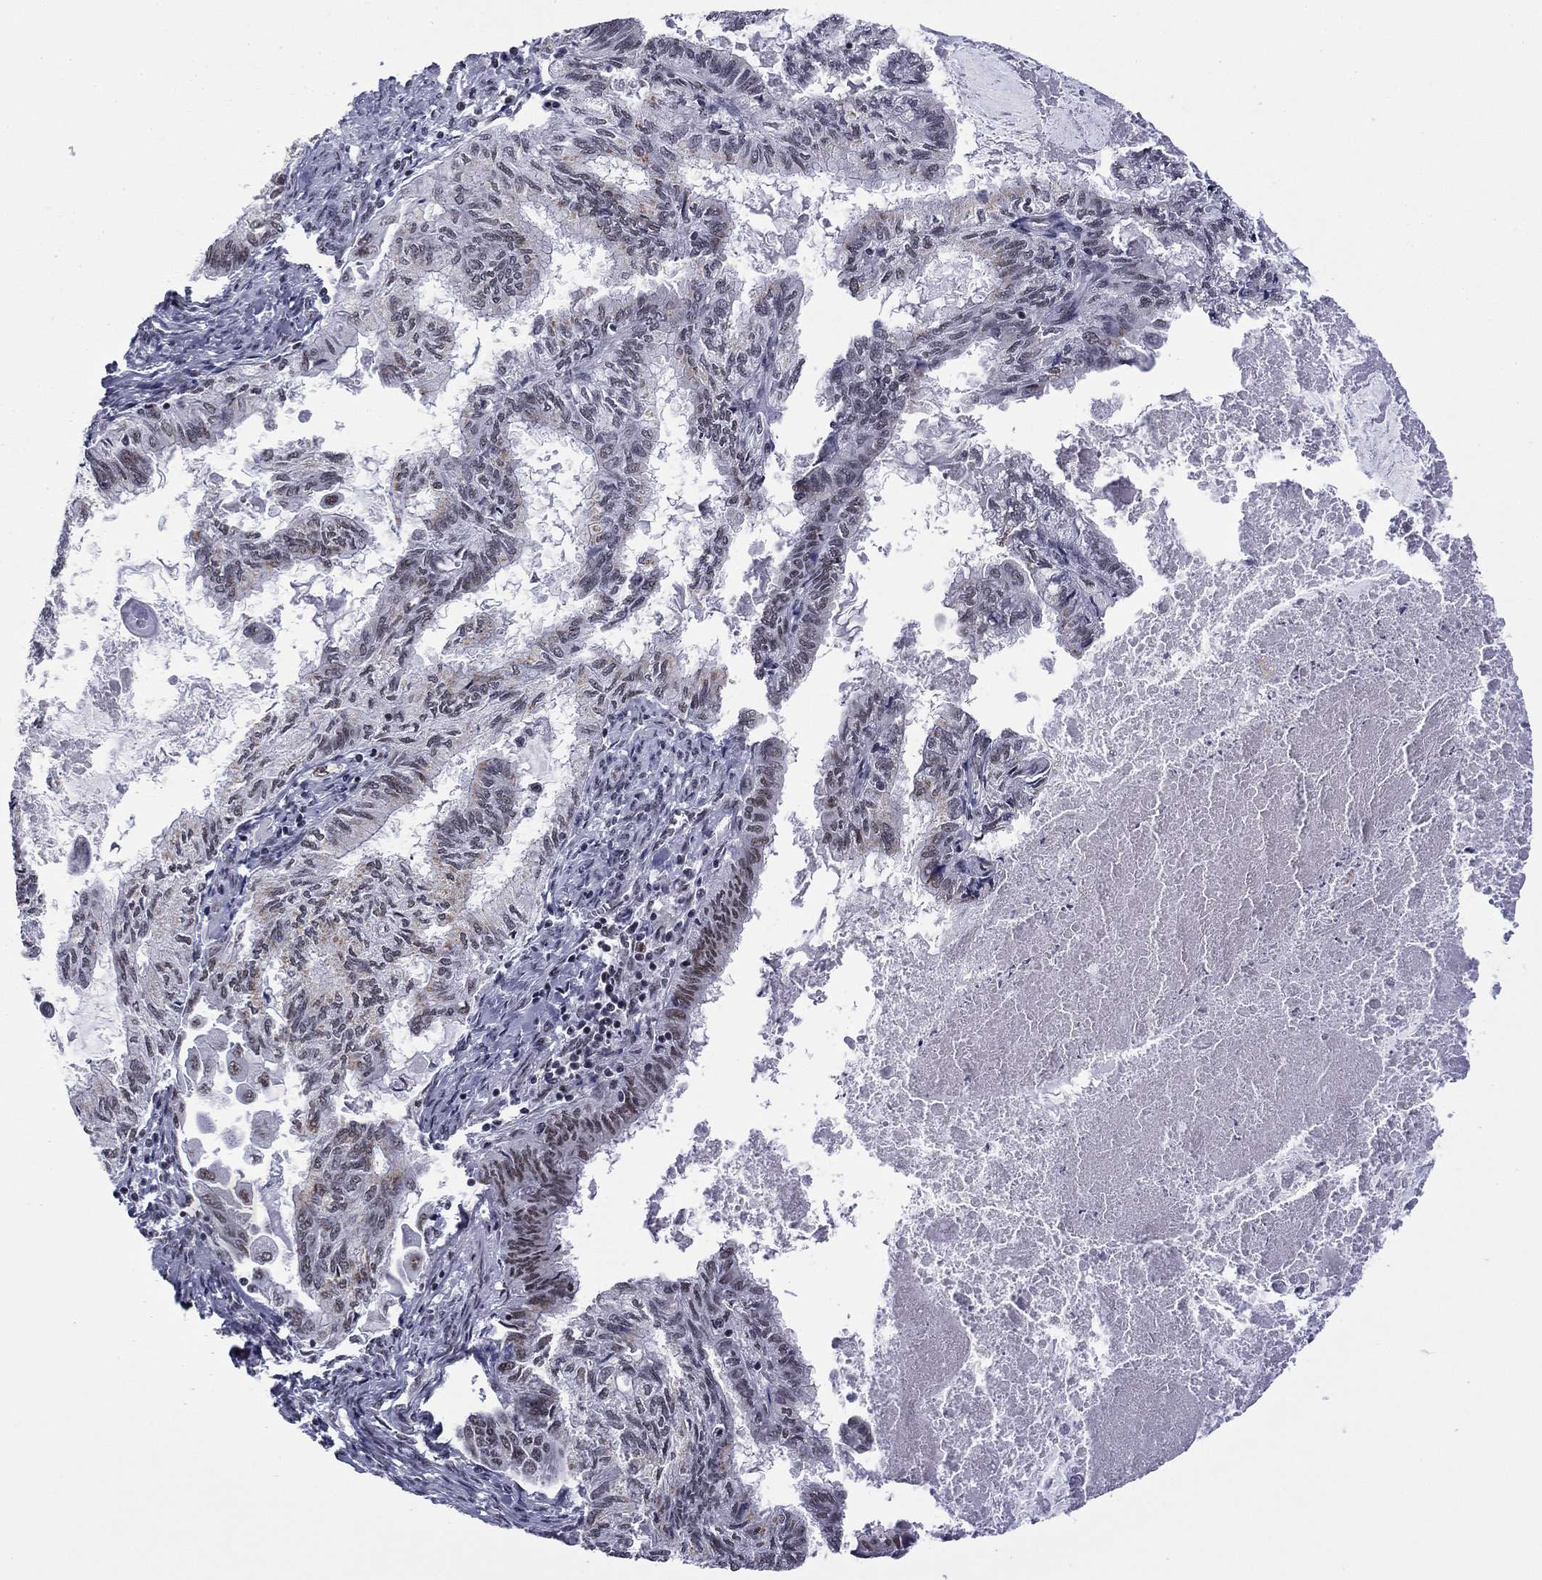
{"staining": {"intensity": "weak", "quantity": "<25%", "location": "nuclear"}, "tissue": "endometrial cancer", "cell_type": "Tumor cells", "image_type": "cancer", "snomed": [{"axis": "morphology", "description": "Adenocarcinoma, NOS"}, {"axis": "topography", "description": "Endometrium"}], "caption": "Immunohistochemistry (IHC) of human endometrial adenocarcinoma demonstrates no expression in tumor cells.", "gene": "ETV5", "patient": {"sex": "female", "age": 86}}